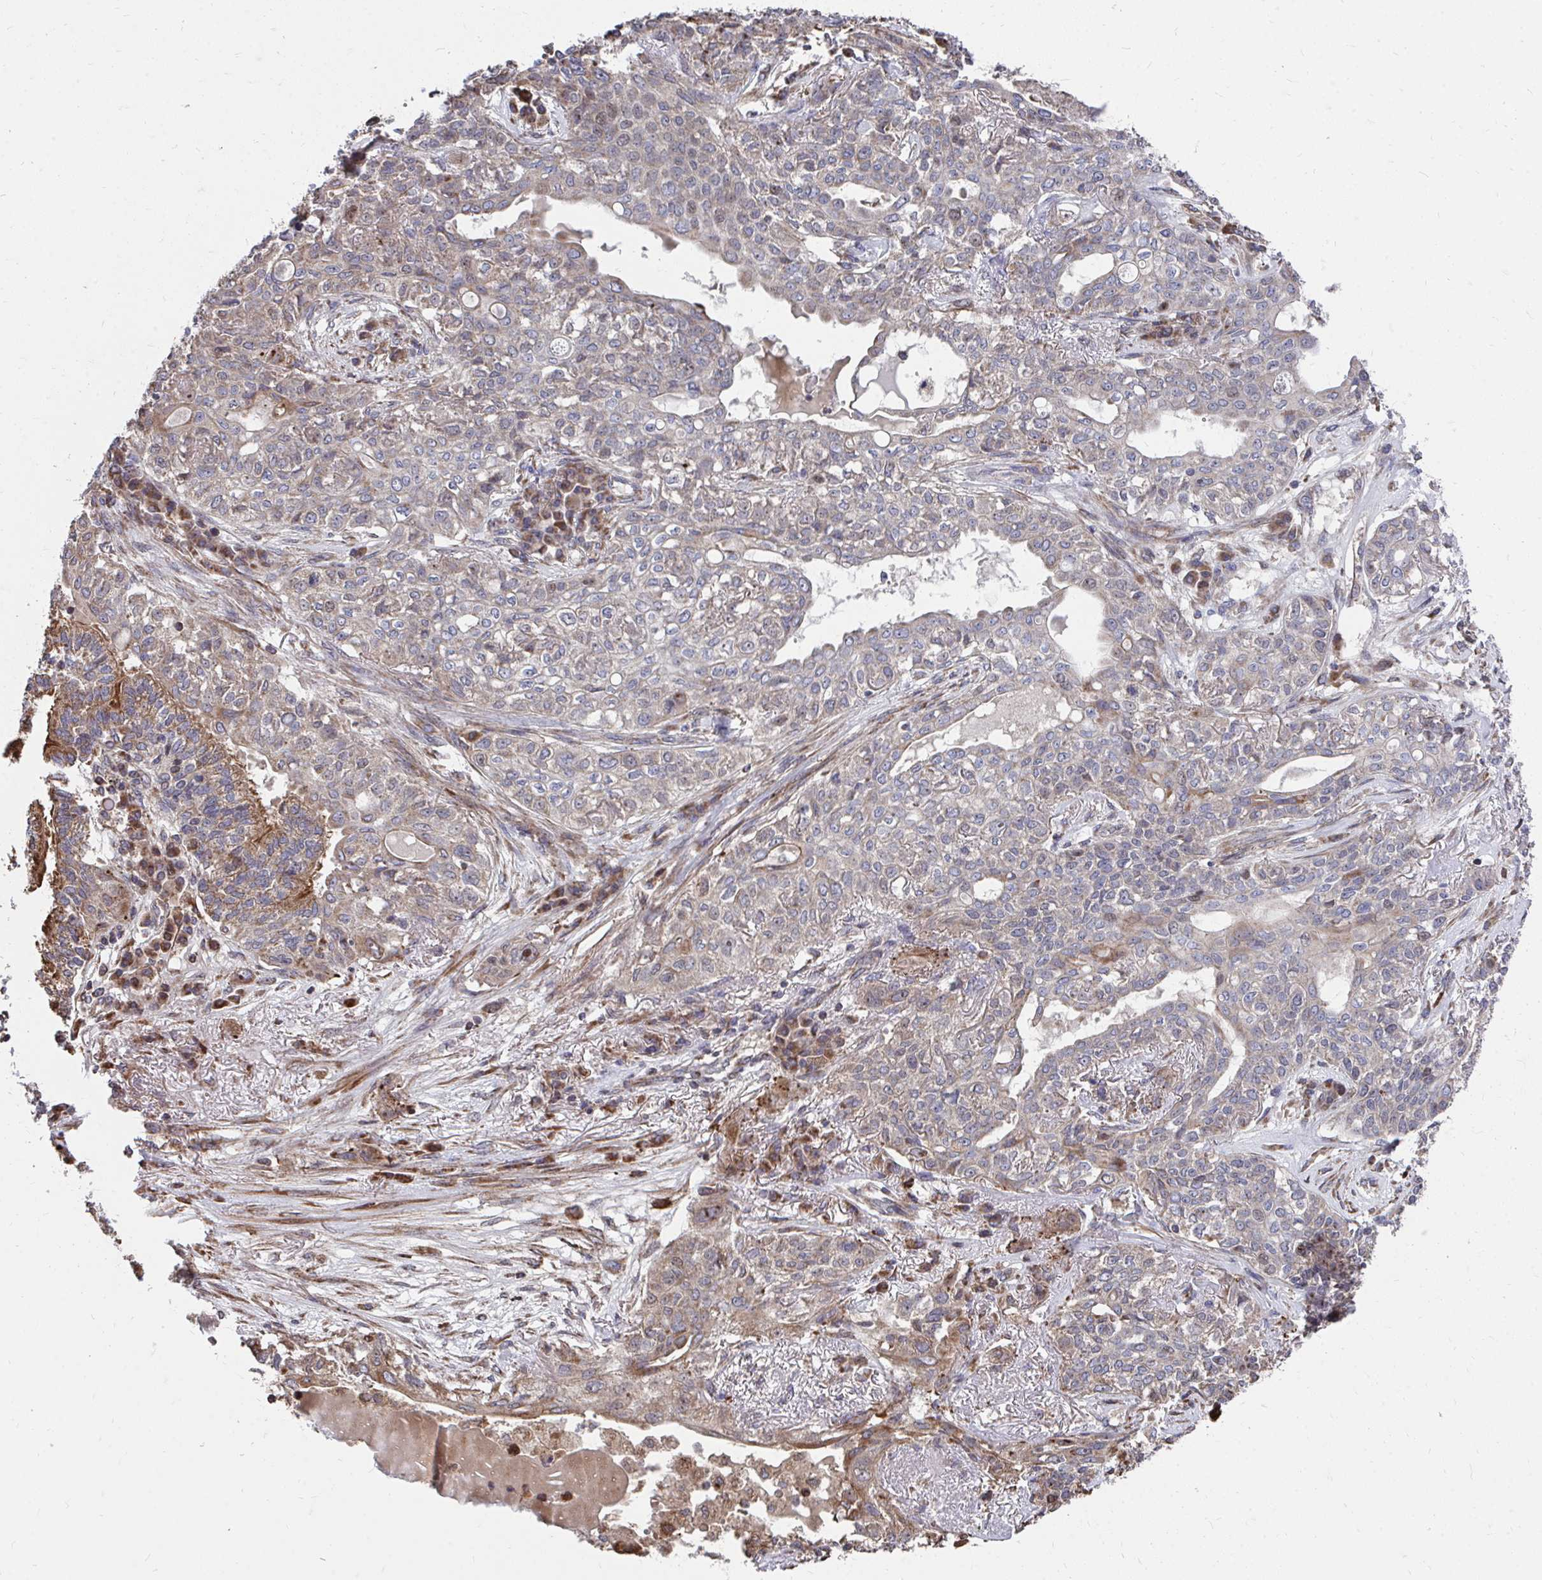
{"staining": {"intensity": "moderate", "quantity": "<25%", "location": "cytoplasmic/membranous"}, "tissue": "lung cancer", "cell_type": "Tumor cells", "image_type": "cancer", "snomed": [{"axis": "morphology", "description": "Squamous cell carcinoma, NOS"}, {"axis": "topography", "description": "Lung"}], "caption": "Moderate cytoplasmic/membranous expression for a protein is present in about <25% of tumor cells of squamous cell carcinoma (lung) using IHC.", "gene": "FAM89A", "patient": {"sex": "female", "age": 70}}